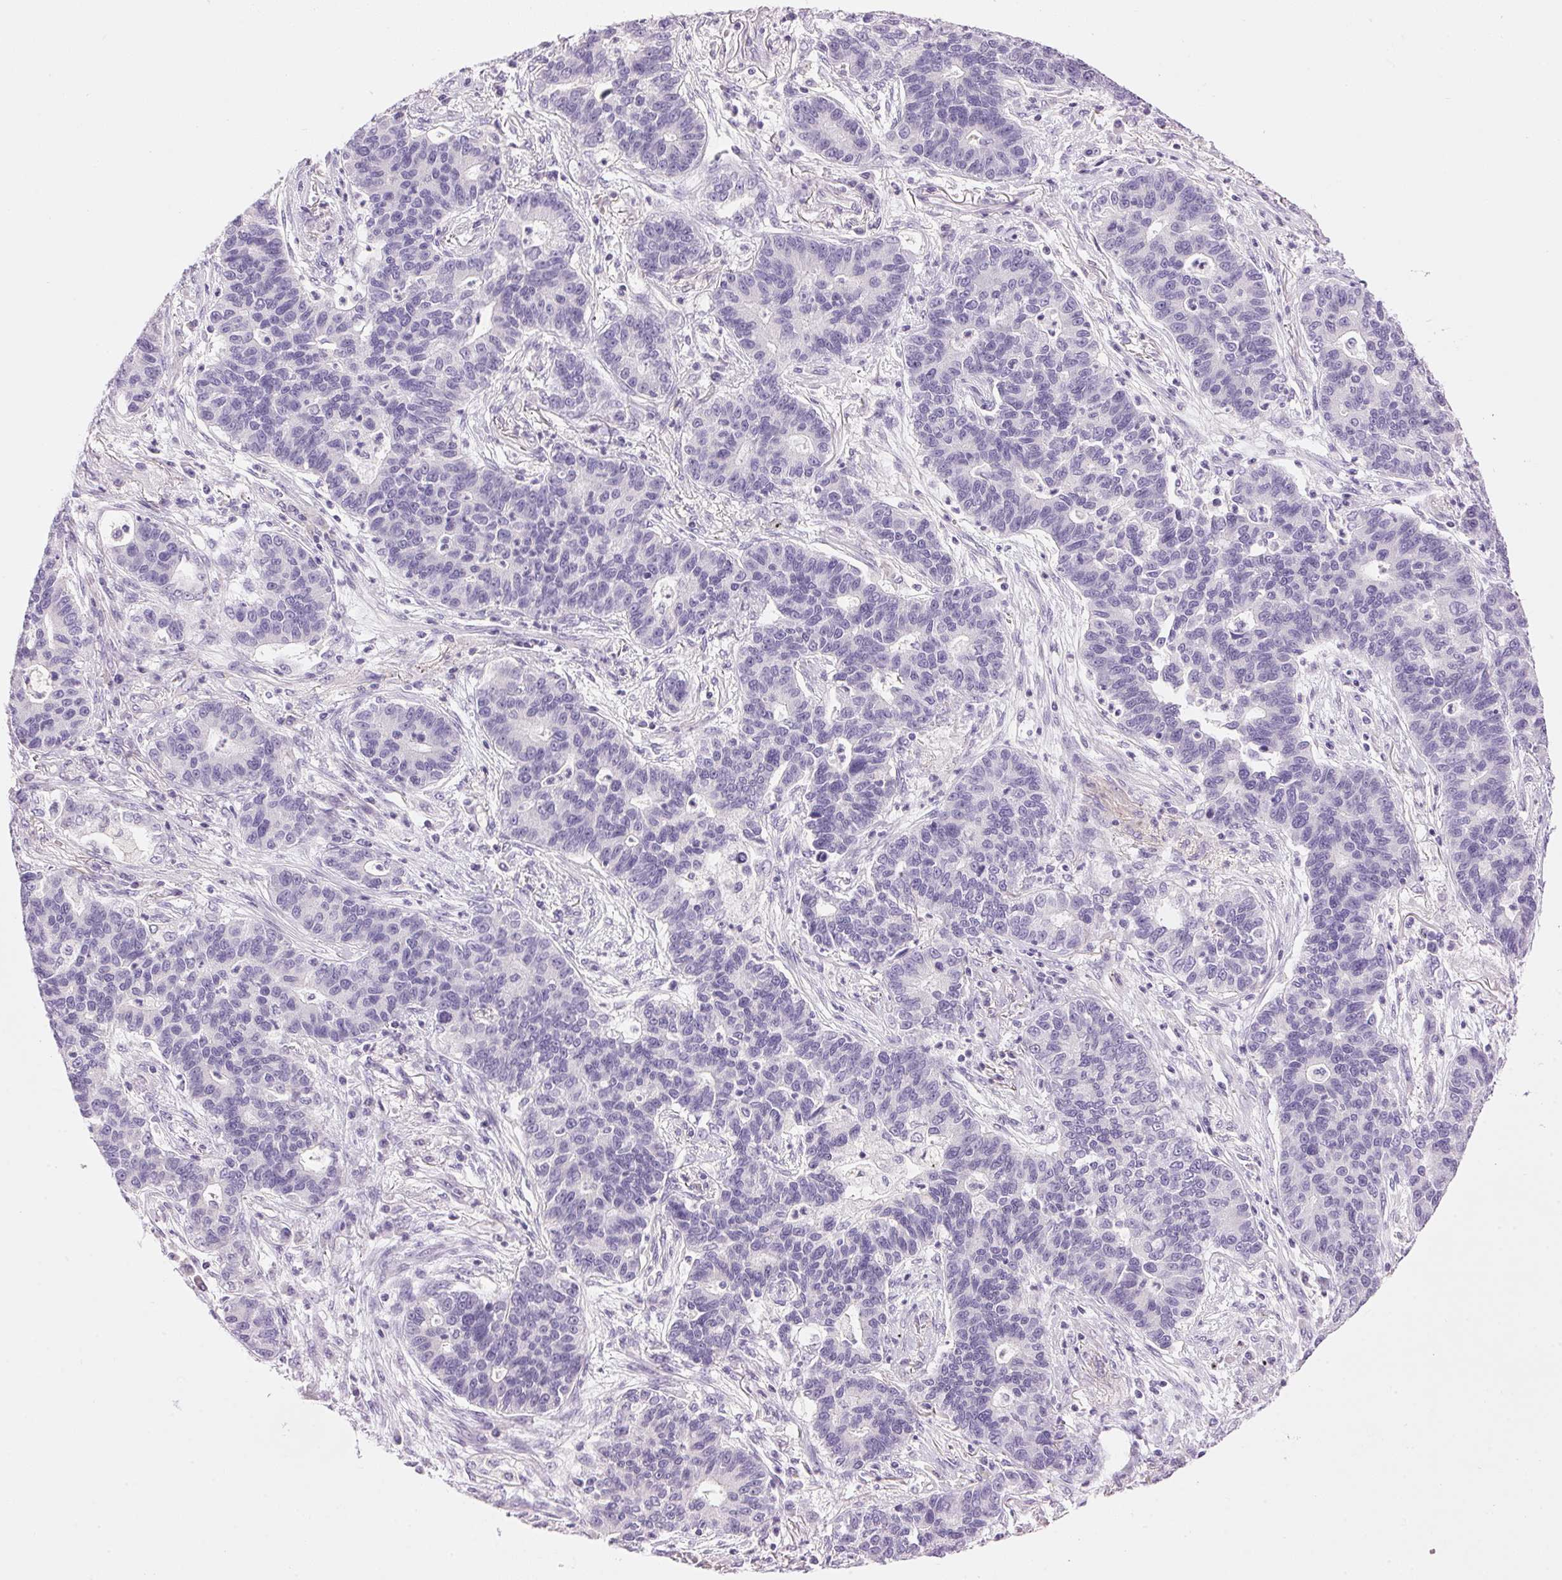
{"staining": {"intensity": "negative", "quantity": "none", "location": "none"}, "tissue": "lung cancer", "cell_type": "Tumor cells", "image_type": "cancer", "snomed": [{"axis": "morphology", "description": "Adenocarcinoma, NOS"}, {"axis": "topography", "description": "Lung"}], "caption": "A high-resolution photomicrograph shows immunohistochemistry staining of lung adenocarcinoma, which shows no significant expression in tumor cells.", "gene": "HSD17B2", "patient": {"sex": "female", "age": 57}}